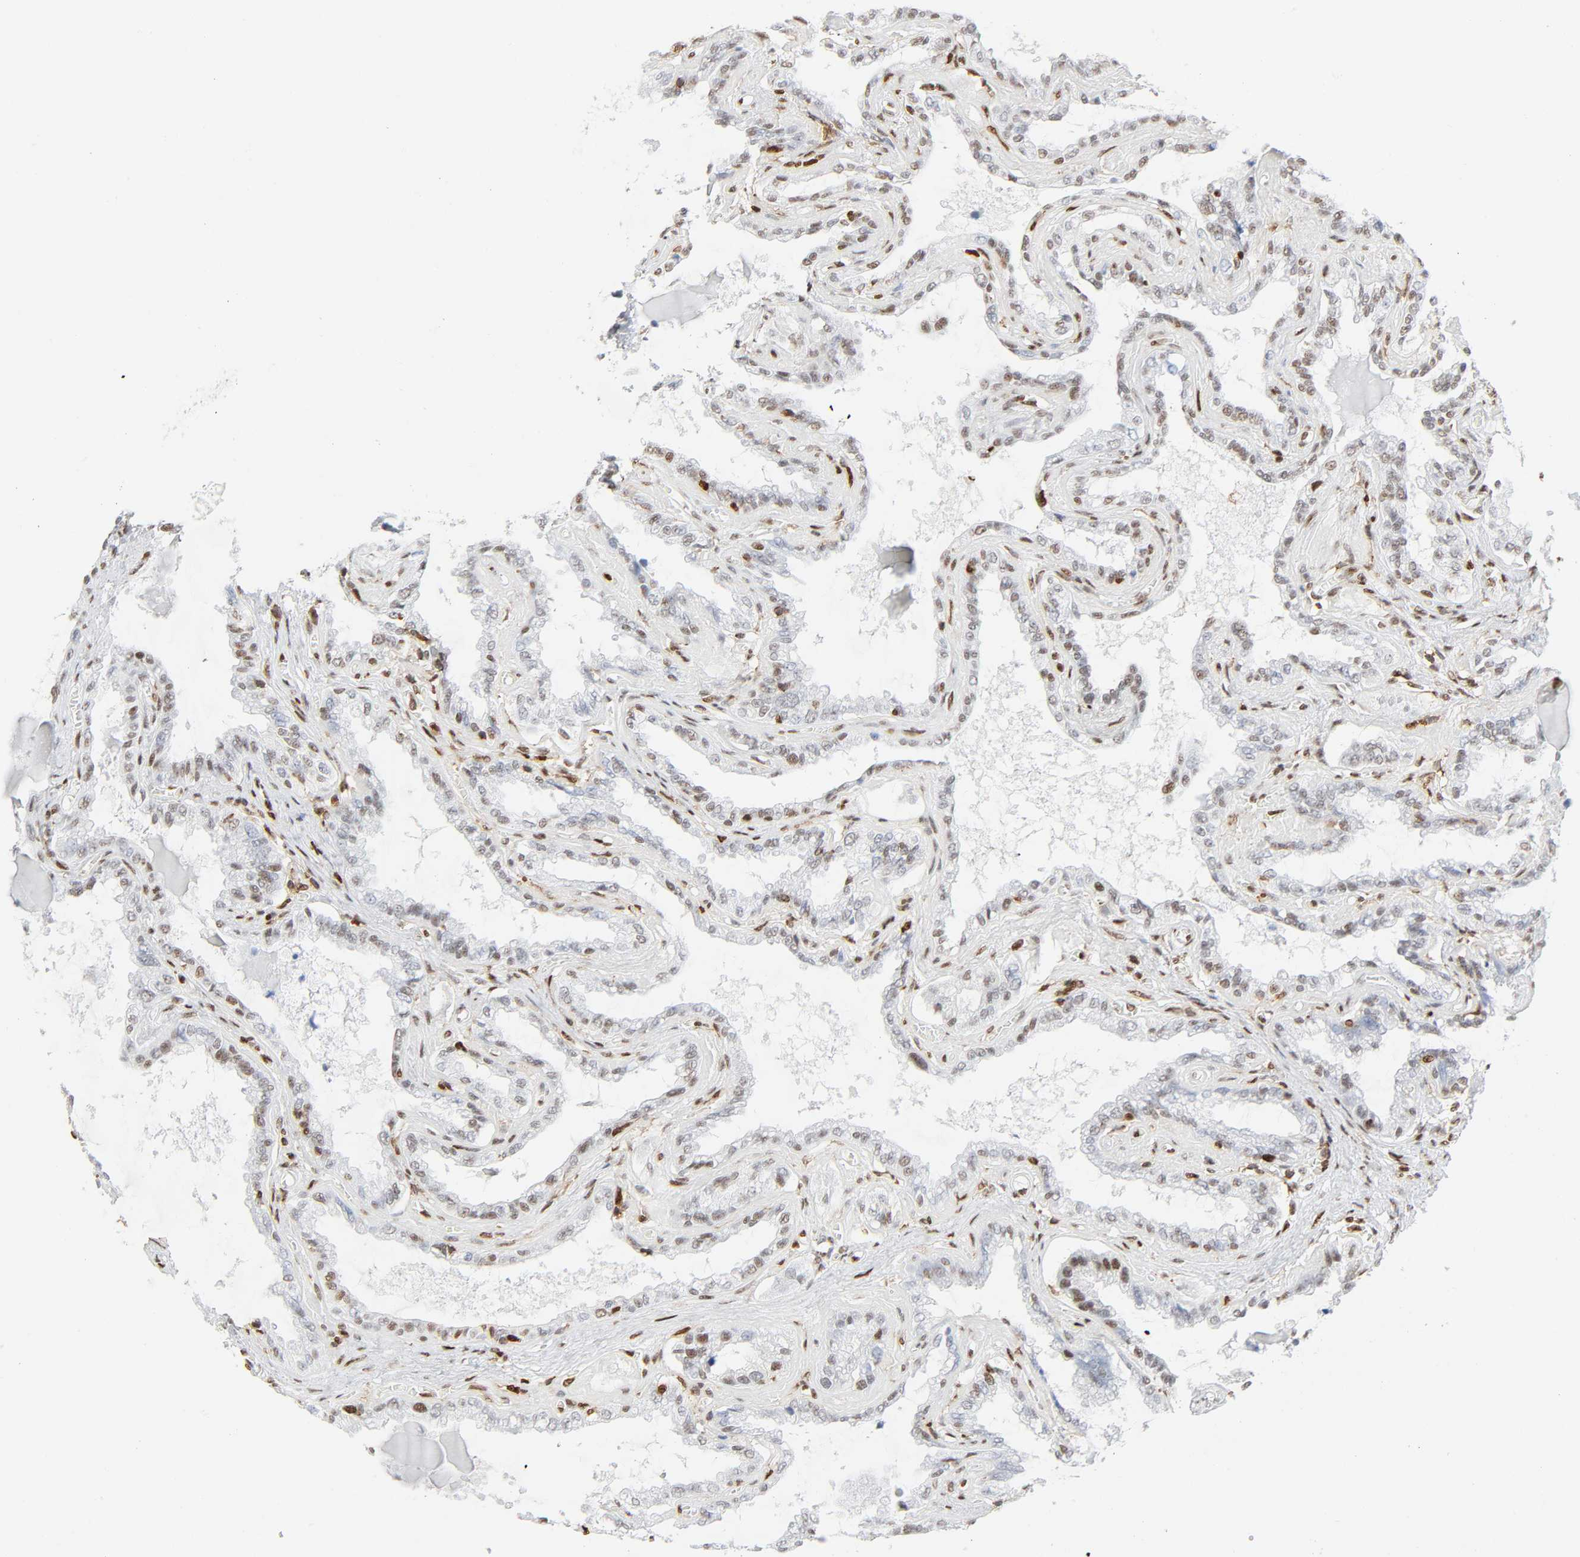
{"staining": {"intensity": "moderate", "quantity": "25%-75%", "location": "nuclear"}, "tissue": "seminal vesicle", "cell_type": "Glandular cells", "image_type": "normal", "snomed": [{"axis": "morphology", "description": "Normal tissue, NOS"}, {"axis": "morphology", "description": "Inflammation, NOS"}, {"axis": "topography", "description": "Urinary bladder"}, {"axis": "topography", "description": "Prostate"}, {"axis": "topography", "description": "Seminal veicle"}], "caption": "Glandular cells show moderate nuclear positivity in about 25%-75% of cells in unremarkable seminal vesicle.", "gene": "WAS", "patient": {"sex": "male", "age": 82}}